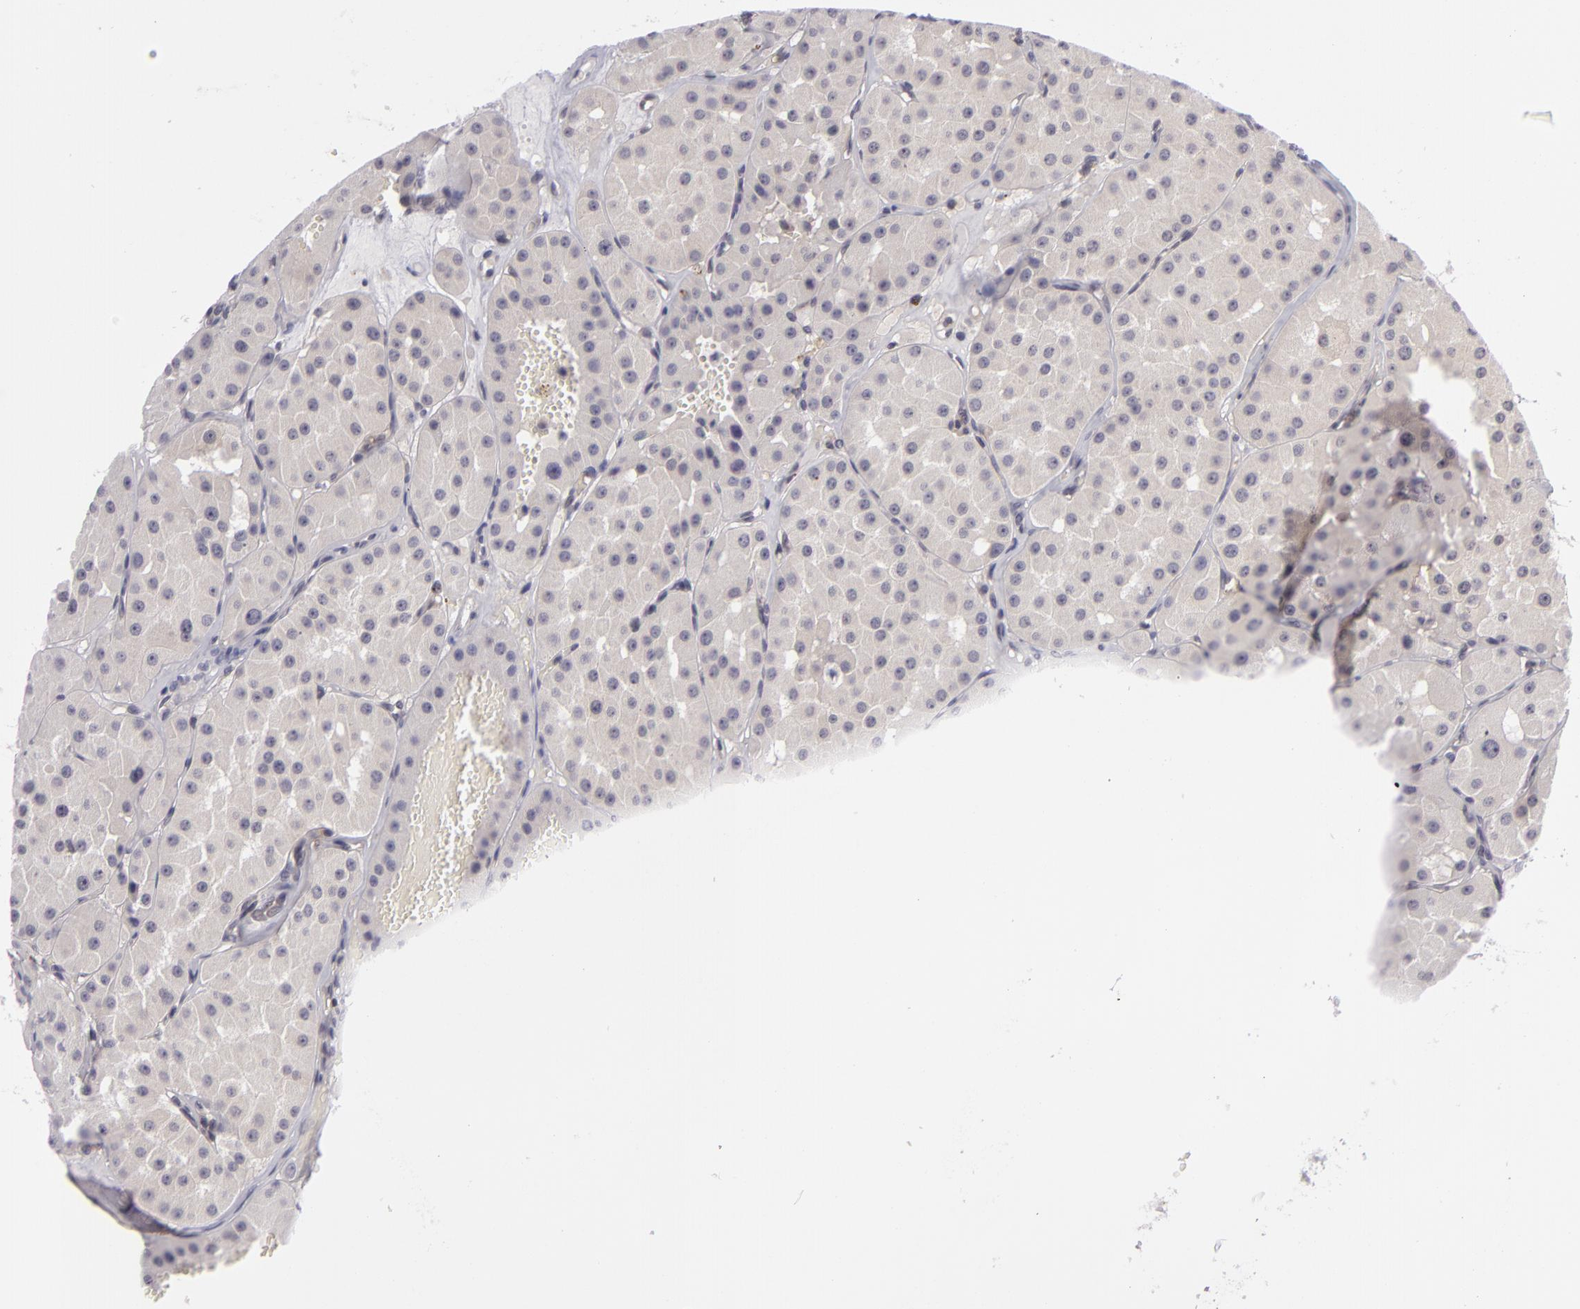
{"staining": {"intensity": "weak", "quantity": "25%-75%", "location": "cytoplasmic/membranous"}, "tissue": "renal cancer", "cell_type": "Tumor cells", "image_type": "cancer", "snomed": [{"axis": "morphology", "description": "Adenocarcinoma, uncertain malignant potential"}, {"axis": "topography", "description": "Kidney"}], "caption": "Renal cancer (adenocarcinoma,  uncertain malignant potential) was stained to show a protein in brown. There is low levels of weak cytoplasmic/membranous positivity in about 25%-75% of tumor cells.", "gene": "BCL10", "patient": {"sex": "male", "age": 63}}